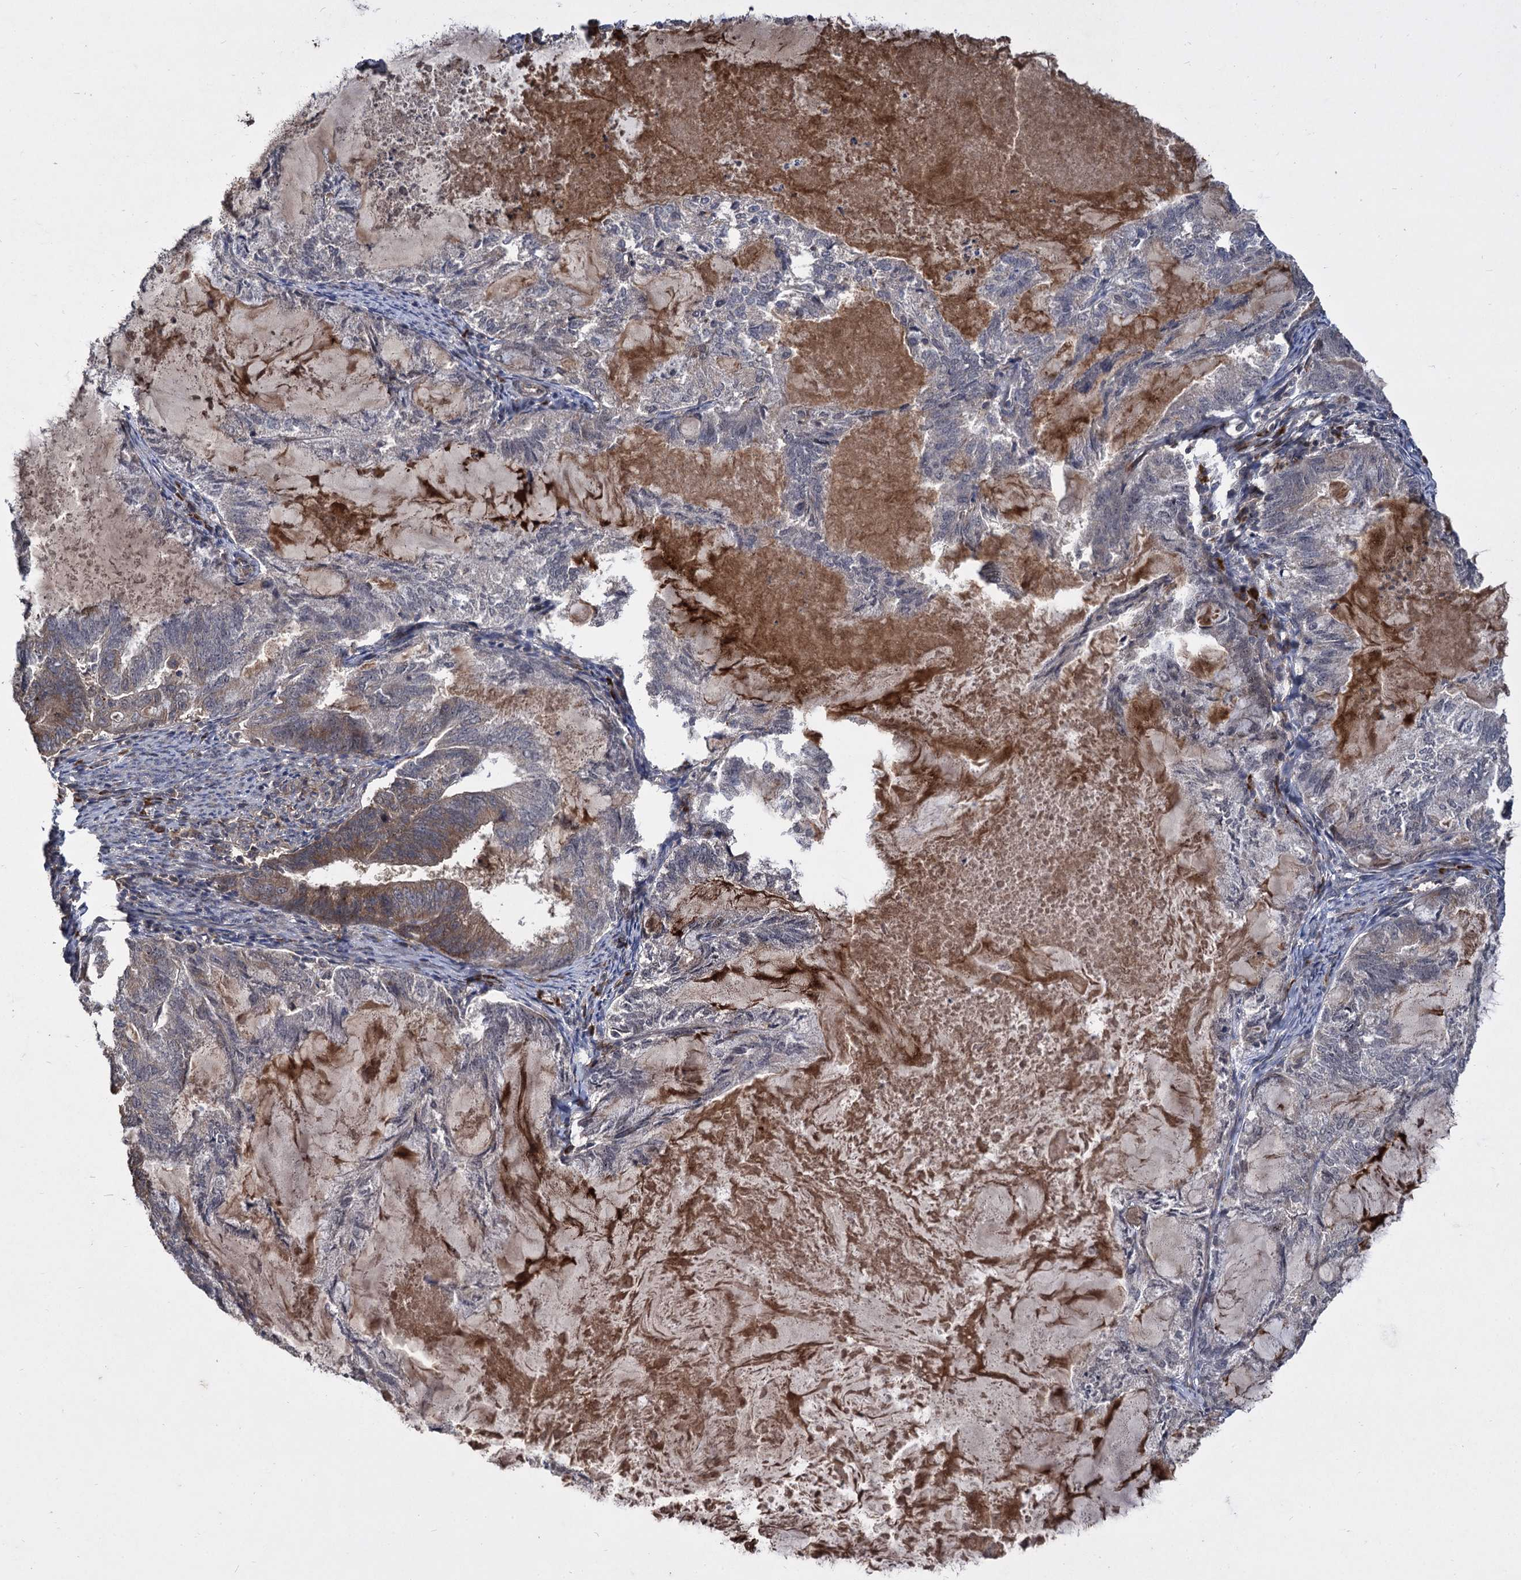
{"staining": {"intensity": "moderate", "quantity": "25%-75%", "location": "cytoplasmic/membranous"}, "tissue": "endometrial cancer", "cell_type": "Tumor cells", "image_type": "cancer", "snomed": [{"axis": "morphology", "description": "Adenocarcinoma, NOS"}, {"axis": "topography", "description": "Endometrium"}], "caption": "DAB (3,3'-diaminobenzidine) immunohistochemical staining of adenocarcinoma (endometrial) shows moderate cytoplasmic/membranous protein positivity in approximately 25%-75% of tumor cells. (DAB = brown stain, brightfield microscopy at high magnification).", "gene": "INPPL1", "patient": {"sex": "female", "age": 86}}